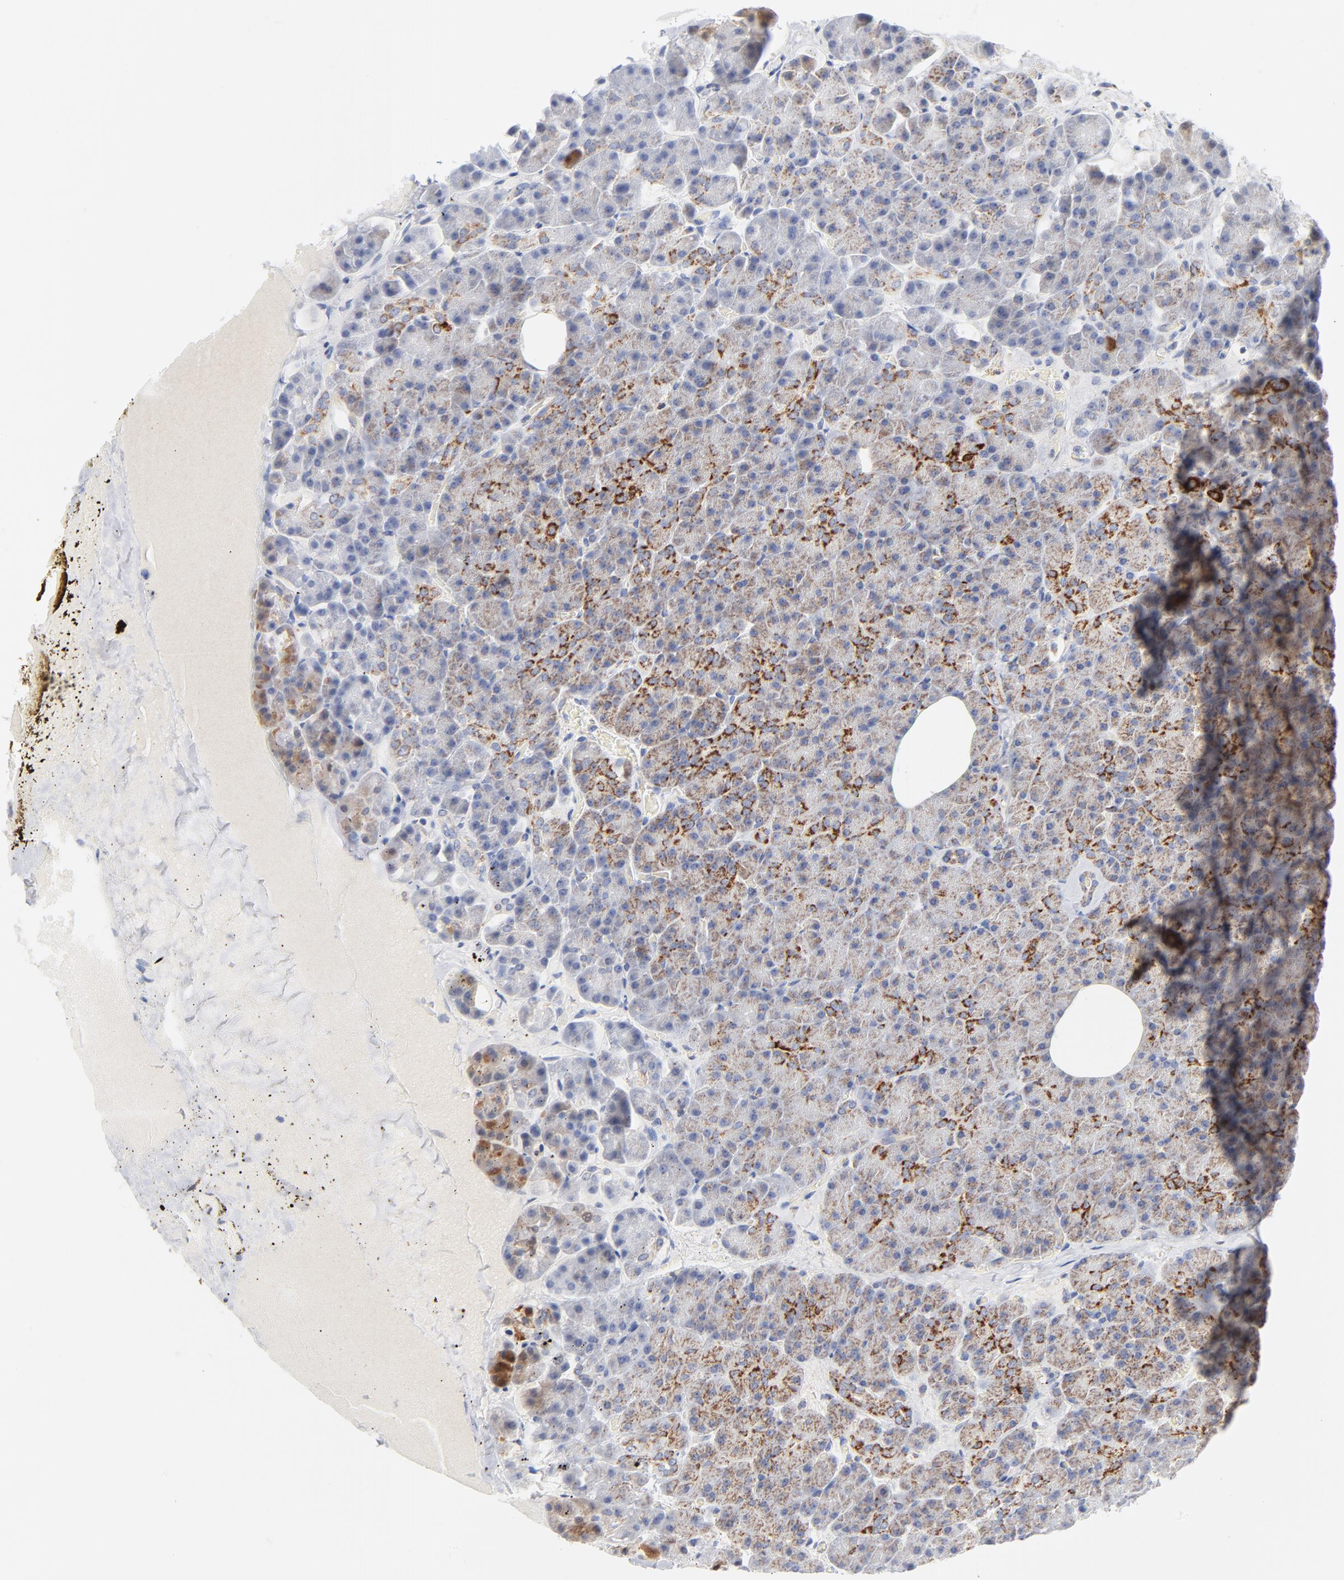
{"staining": {"intensity": "moderate", "quantity": ">75%", "location": "cytoplasmic/membranous"}, "tissue": "pancreas", "cell_type": "Exocrine glandular cells", "image_type": "normal", "snomed": [{"axis": "morphology", "description": "Normal tissue, NOS"}, {"axis": "topography", "description": "Pancreas"}], "caption": "Exocrine glandular cells show medium levels of moderate cytoplasmic/membranous expression in approximately >75% of cells in benign human pancreas.", "gene": "DIABLO", "patient": {"sex": "female", "age": 35}}